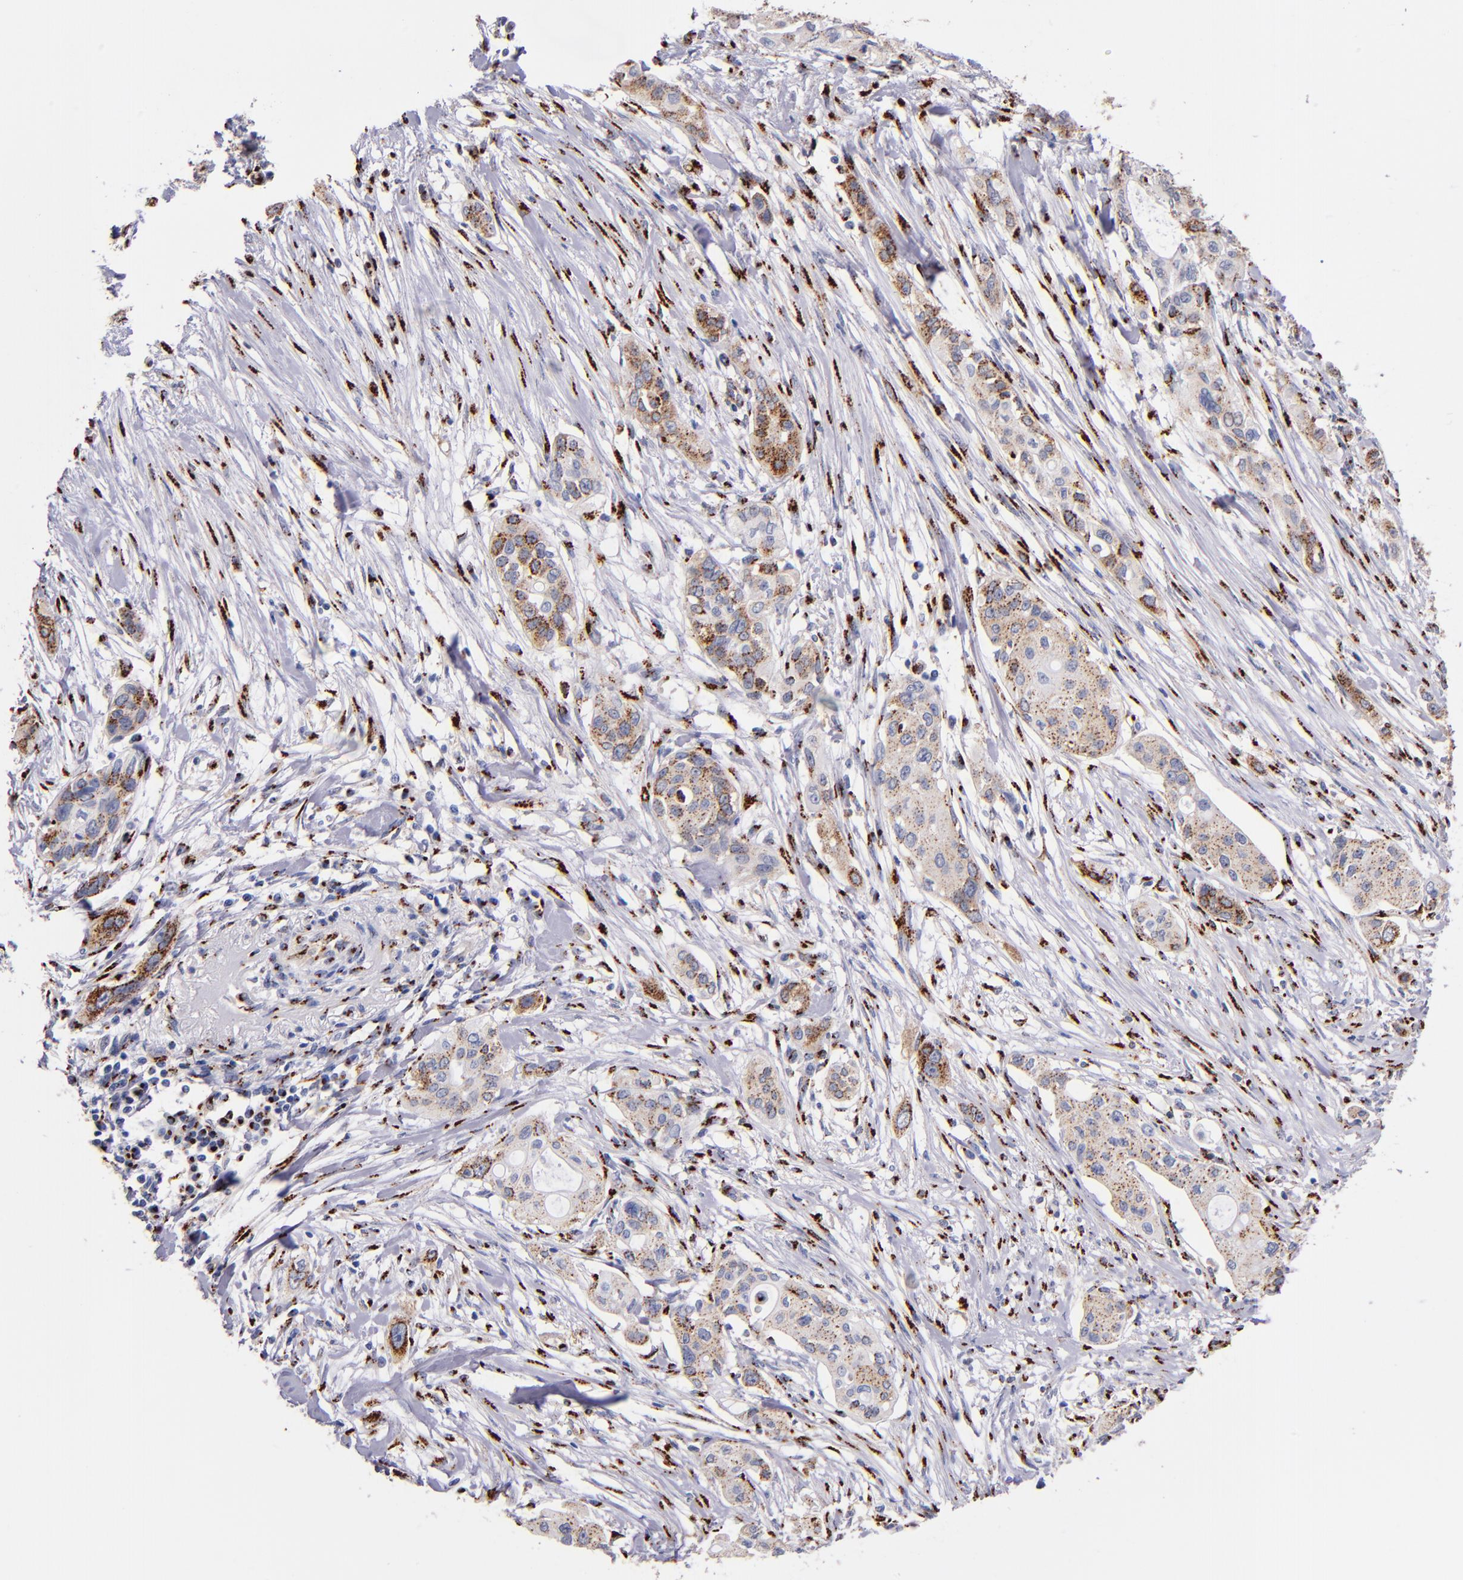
{"staining": {"intensity": "moderate", "quantity": ">75%", "location": "cytoplasmic/membranous"}, "tissue": "pancreatic cancer", "cell_type": "Tumor cells", "image_type": "cancer", "snomed": [{"axis": "morphology", "description": "Adenocarcinoma, NOS"}, {"axis": "topography", "description": "Pancreas"}], "caption": "IHC histopathology image of adenocarcinoma (pancreatic) stained for a protein (brown), which displays medium levels of moderate cytoplasmic/membranous positivity in approximately >75% of tumor cells.", "gene": "GOLIM4", "patient": {"sex": "female", "age": 60}}